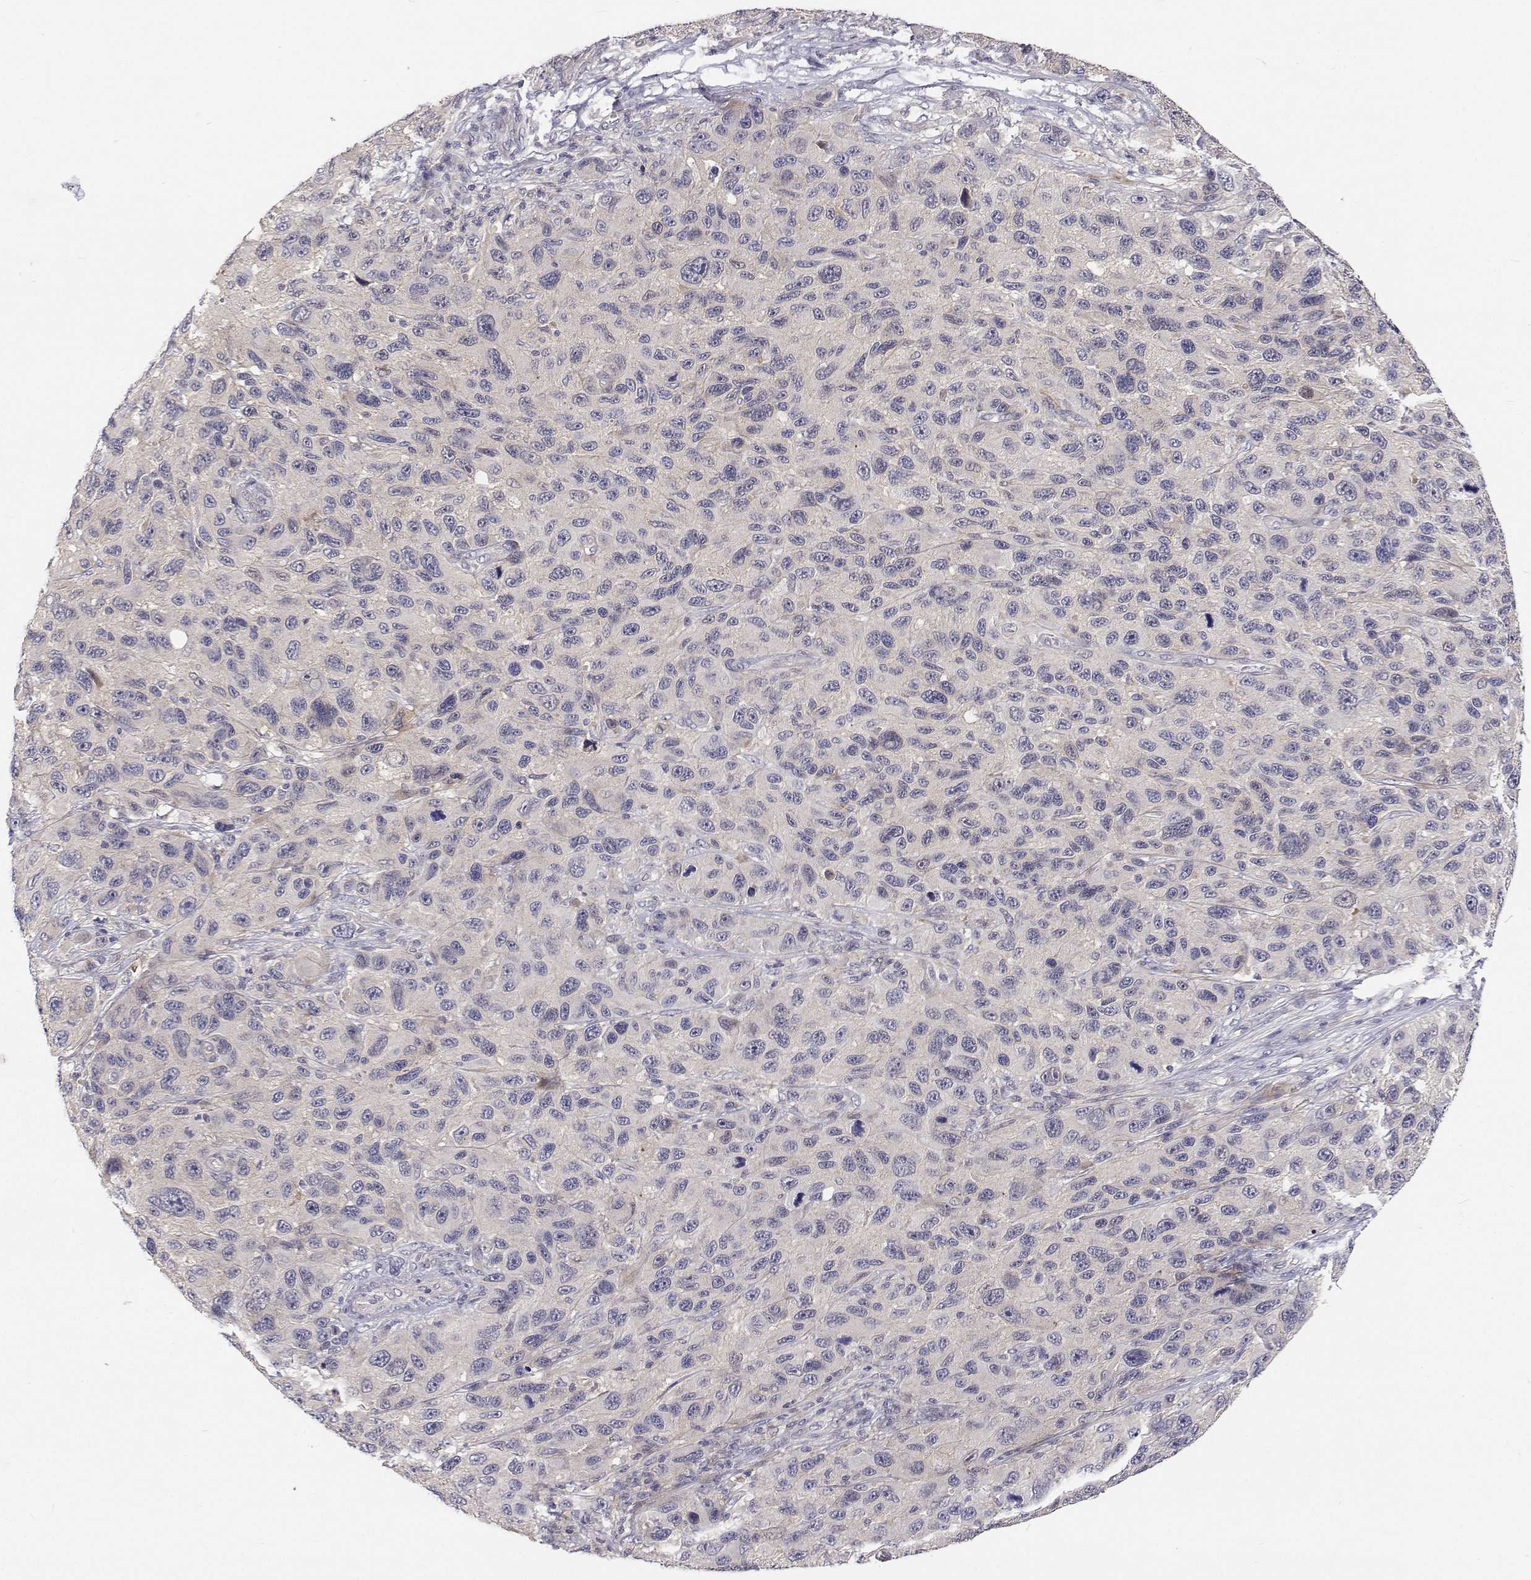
{"staining": {"intensity": "negative", "quantity": "none", "location": "none"}, "tissue": "melanoma", "cell_type": "Tumor cells", "image_type": "cancer", "snomed": [{"axis": "morphology", "description": "Malignant melanoma, NOS"}, {"axis": "topography", "description": "Skin"}], "caption": "Protein analysis of malignant melanoma displays no significant staining in tumor cells.", "gene": "MYPN", "patient": {"sex": "male", "age": 53}}